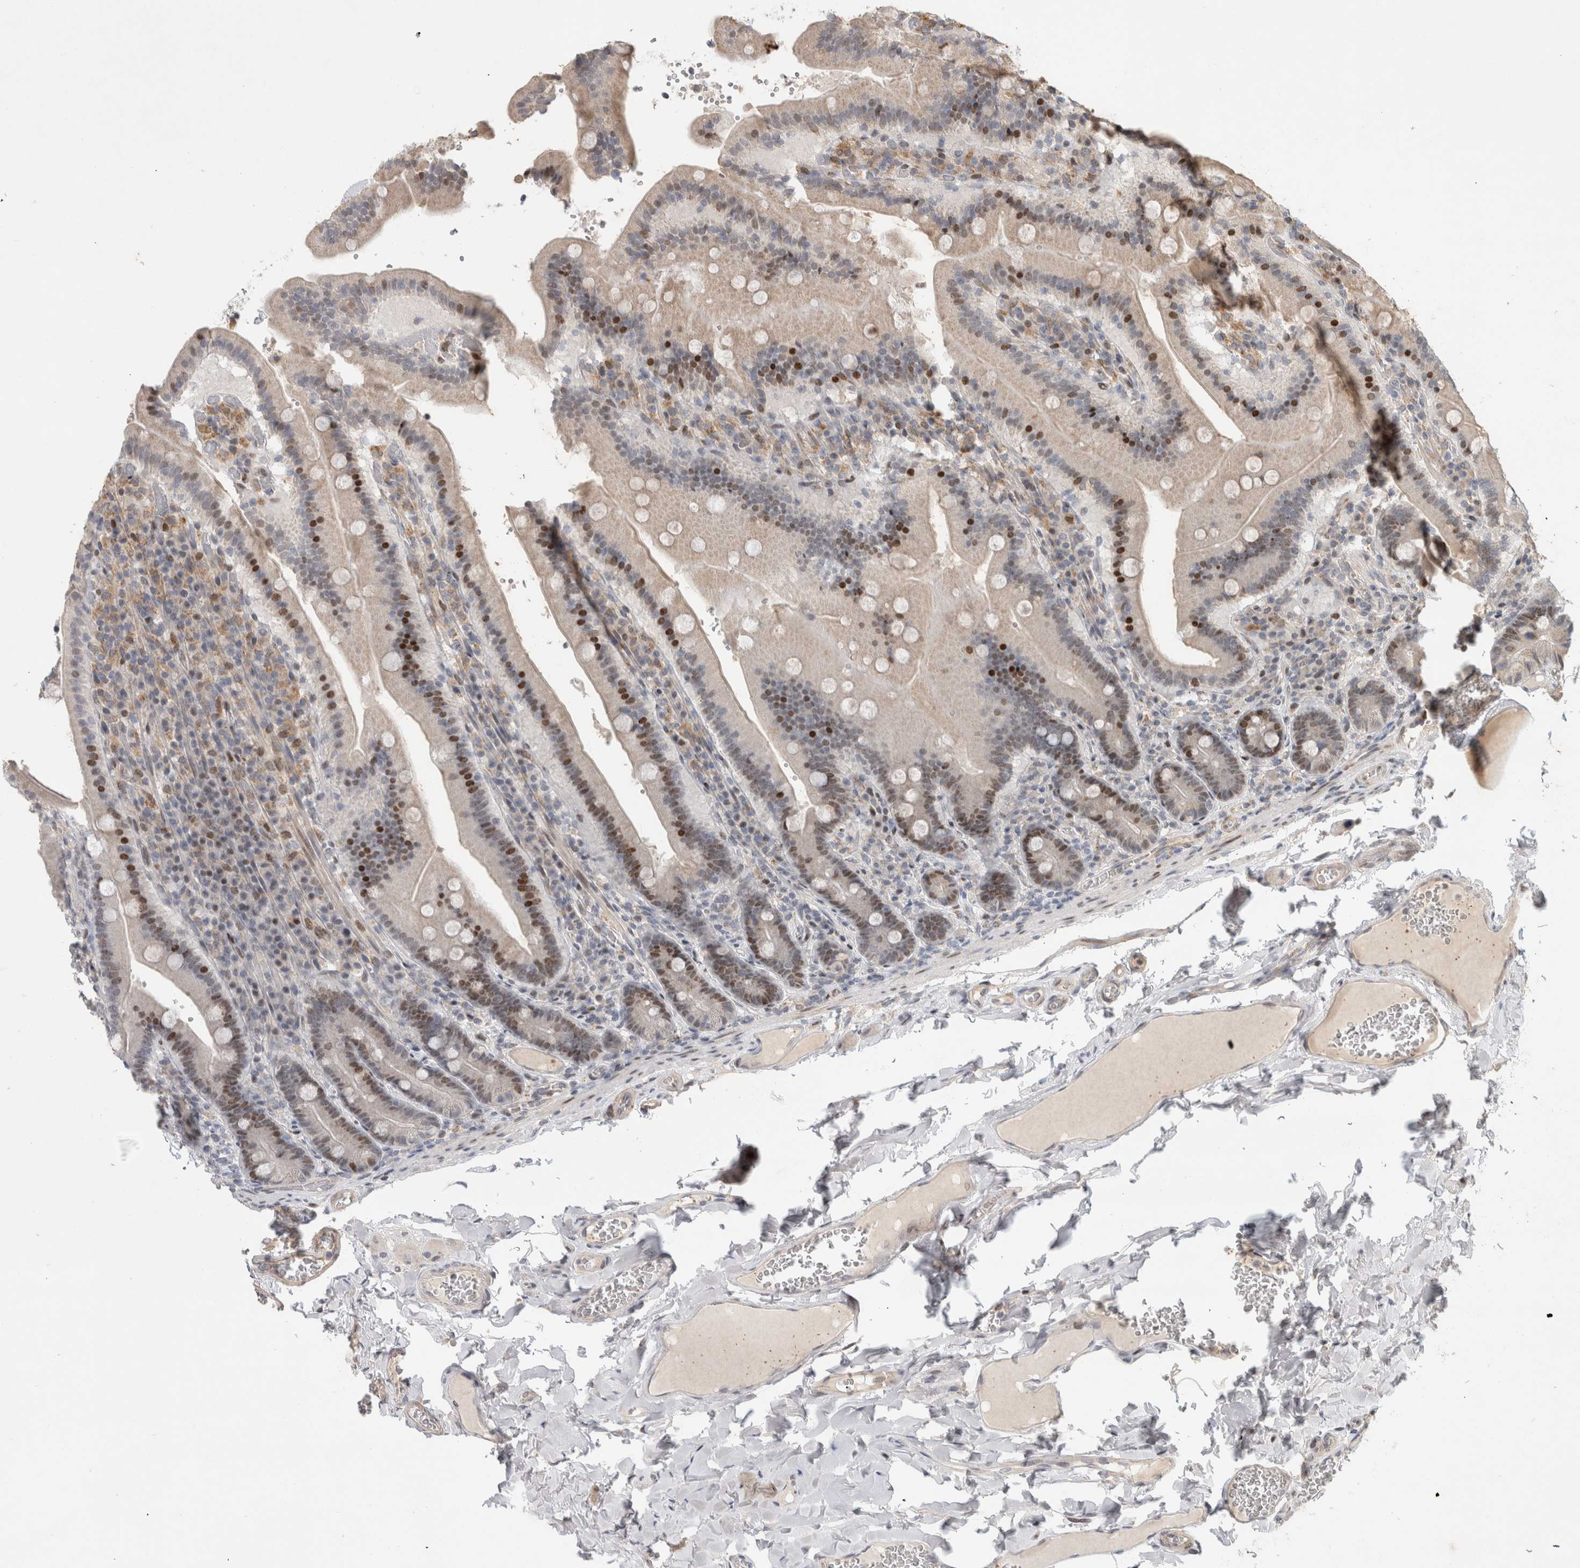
{"staining": {"intensity": "strong", "quantity": "25%-75%", "location": "nuclear"}, "tissue": "duodenum", "cell_type": "Glandular cells", "image_type": "normal", "snomed": [{"axis": "morphology", "description": "Normal tissue, NOS"}, {"axis": "topography", "description": "Duodenum"}], "caption": "Protein expression analysis of benign duodenum shows strong nuclear positivity in about 25%-75% of glandular cells. The staining is performed using DAB (3,3'-diaminobenzidine) brown chromogen to label protein expression. The nuclei are counter-stained blue using hematoxylin.", "gene": "C8orf58", "patient": {"sex": "female", "age": 62}}